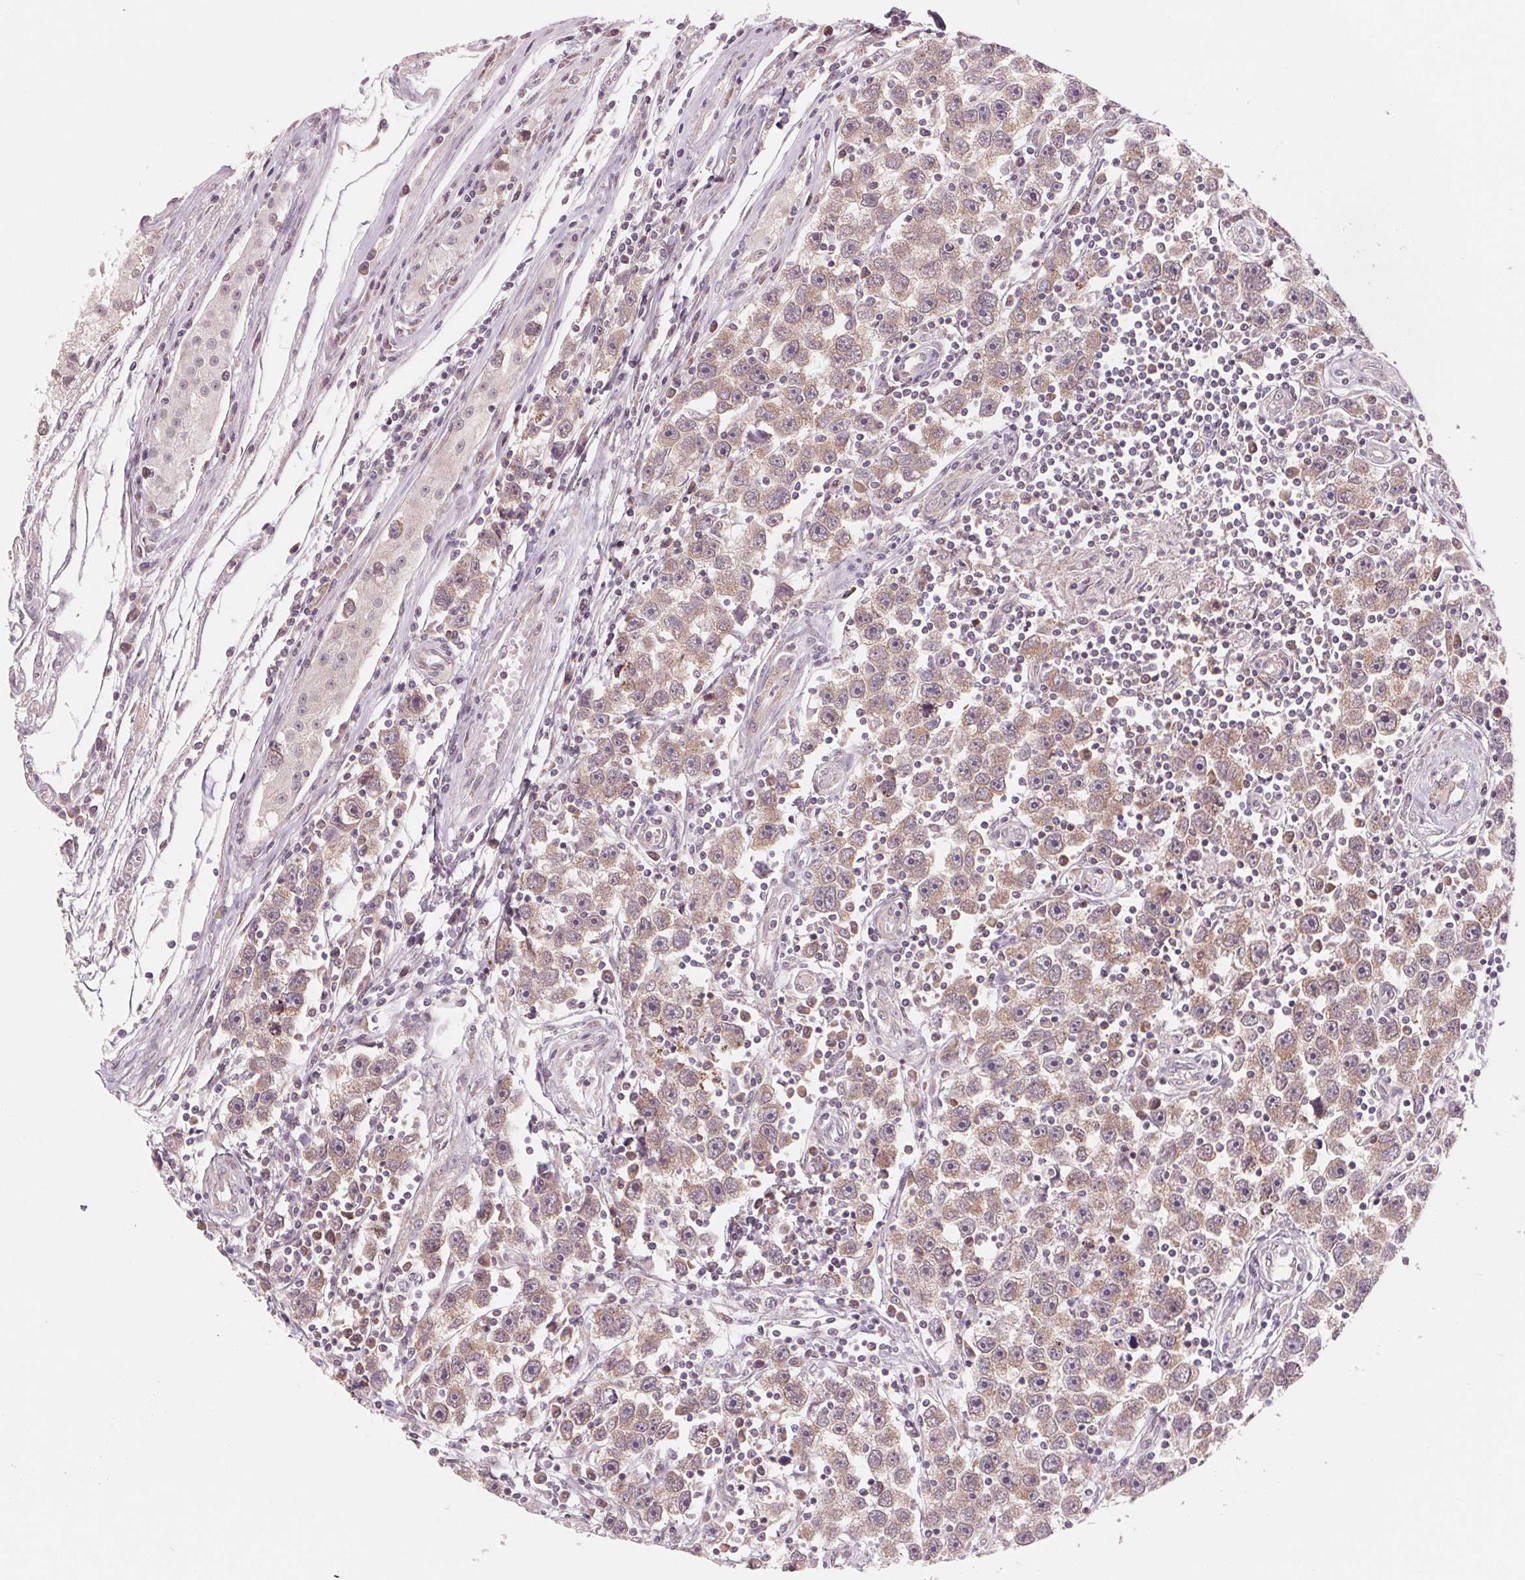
{"staining": {"intensity": "weak", "quantity": ">75%", "location": "cytoplasmic/membranous"}, "tissue": "testis cancer", "cell_type": "Tumor cells", "image_type": "cancer", "snomed": [{"axis": "morphology", "description": "Seminoma, NOS"}, {"axis": "topography", "description": "Testis"}], "caption": "Immunohistochemistry (IHC) staining of seminoma (testis), which displays low levels of weak cytoplasmic/membranous expression in approximately >75% of tumor cells indicating weak cytoplasmic/membranous protein positivity. The staining was performed using DAB (brown) for protein detection and nuclei were counterstained in hematoxylin (blue).", "gene": "GIGYF2", "patient": {"sex": "male", "age": 30}}